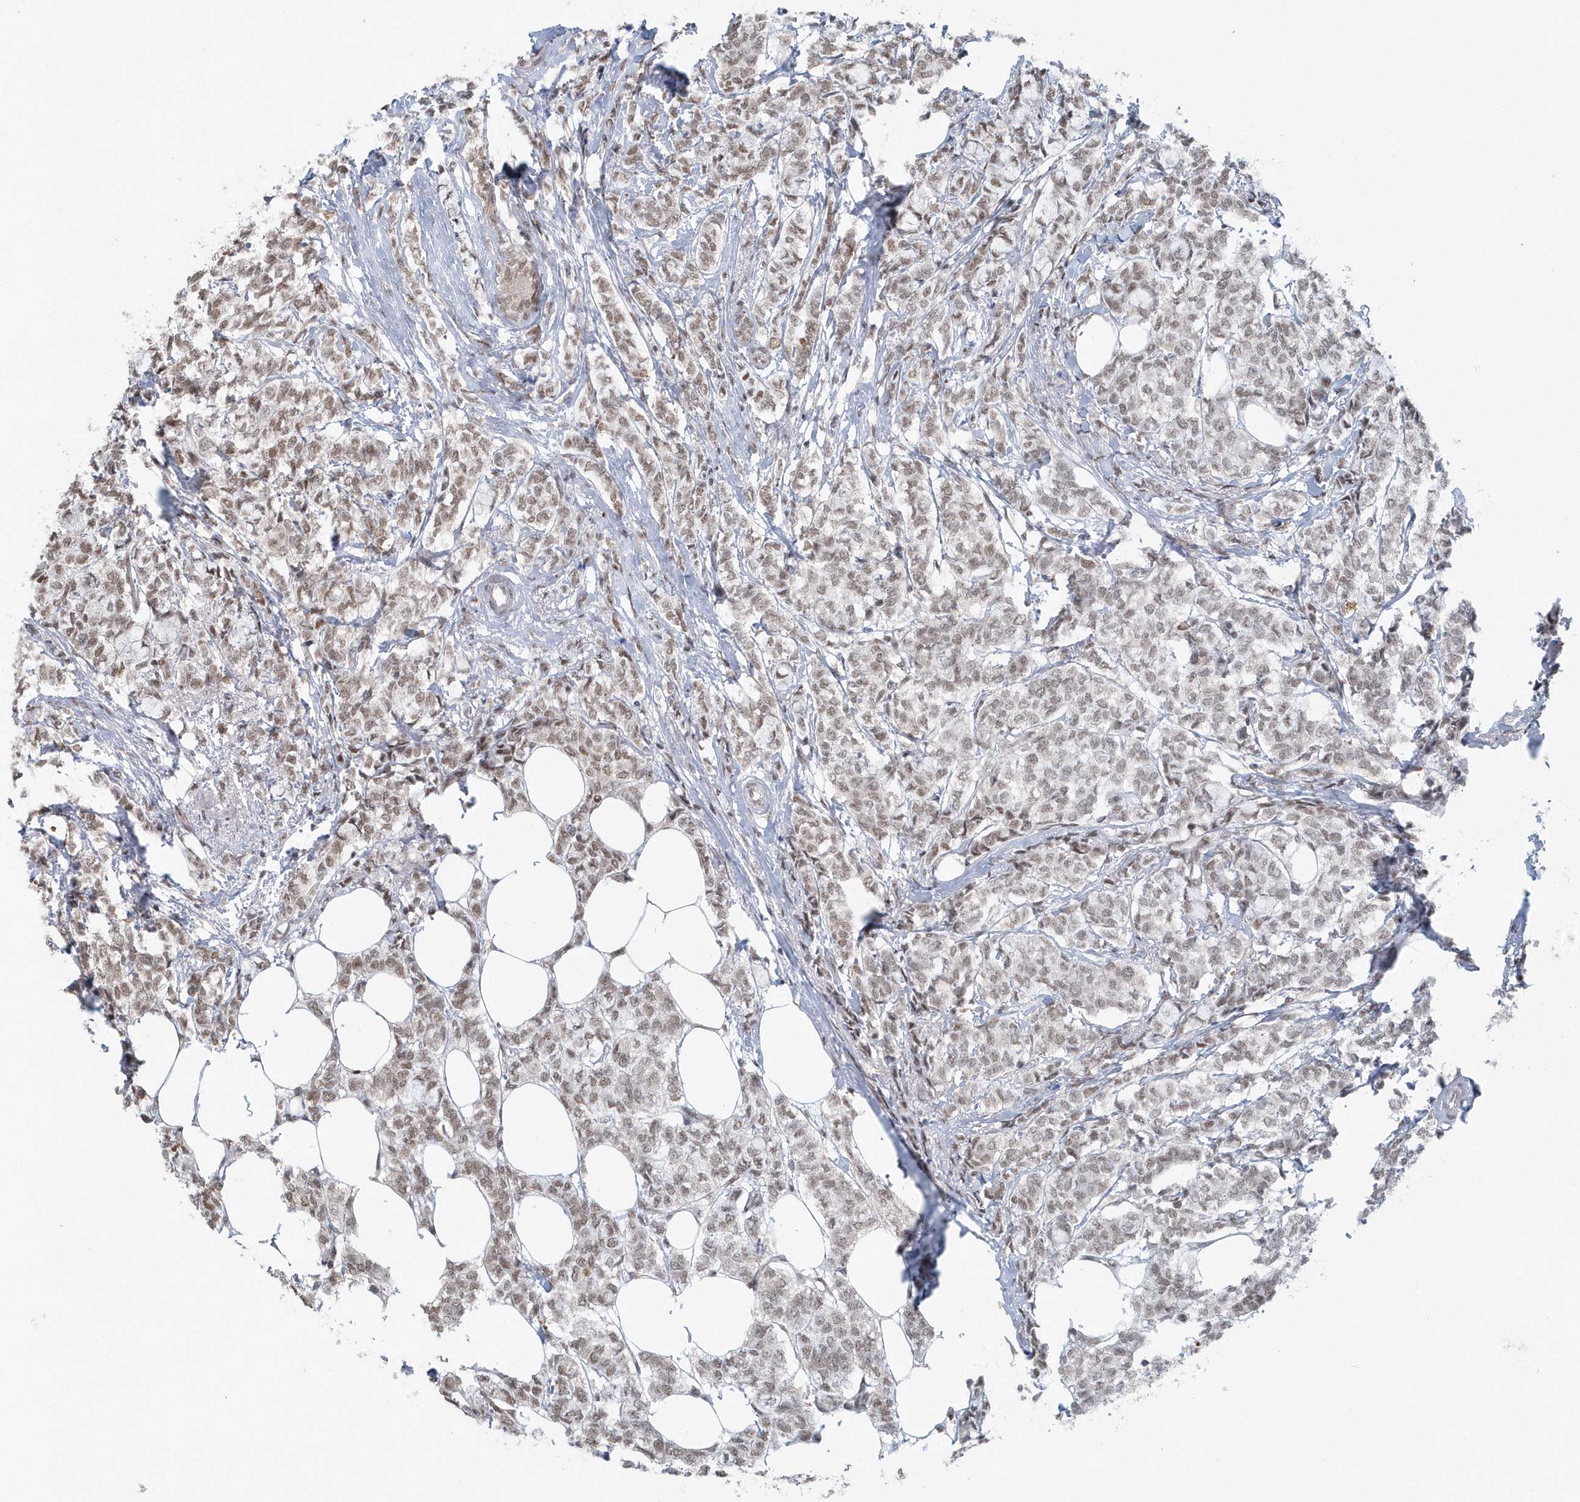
{"staining": {"intensity": "moderate", "quantity": ">75%", "location": "nuclear"}, "tissue": "breast cancer", "cell_type": "Tumor cells", "image_type": "cancer", "snomed": [{"axis": "morphology", "description": "Lobular carcinoma"}, {"axis": "topography", "description": "Breast"}], "caption": "A histopathology image showing moderate nuclear expression in approximately >75% of tumor cells in breast cancer (lobular carcinoma), as visualized by brown immunohistochemical staining.", "gene": "YTHDC1", "patient": {"sex": "female", "age": 60}}